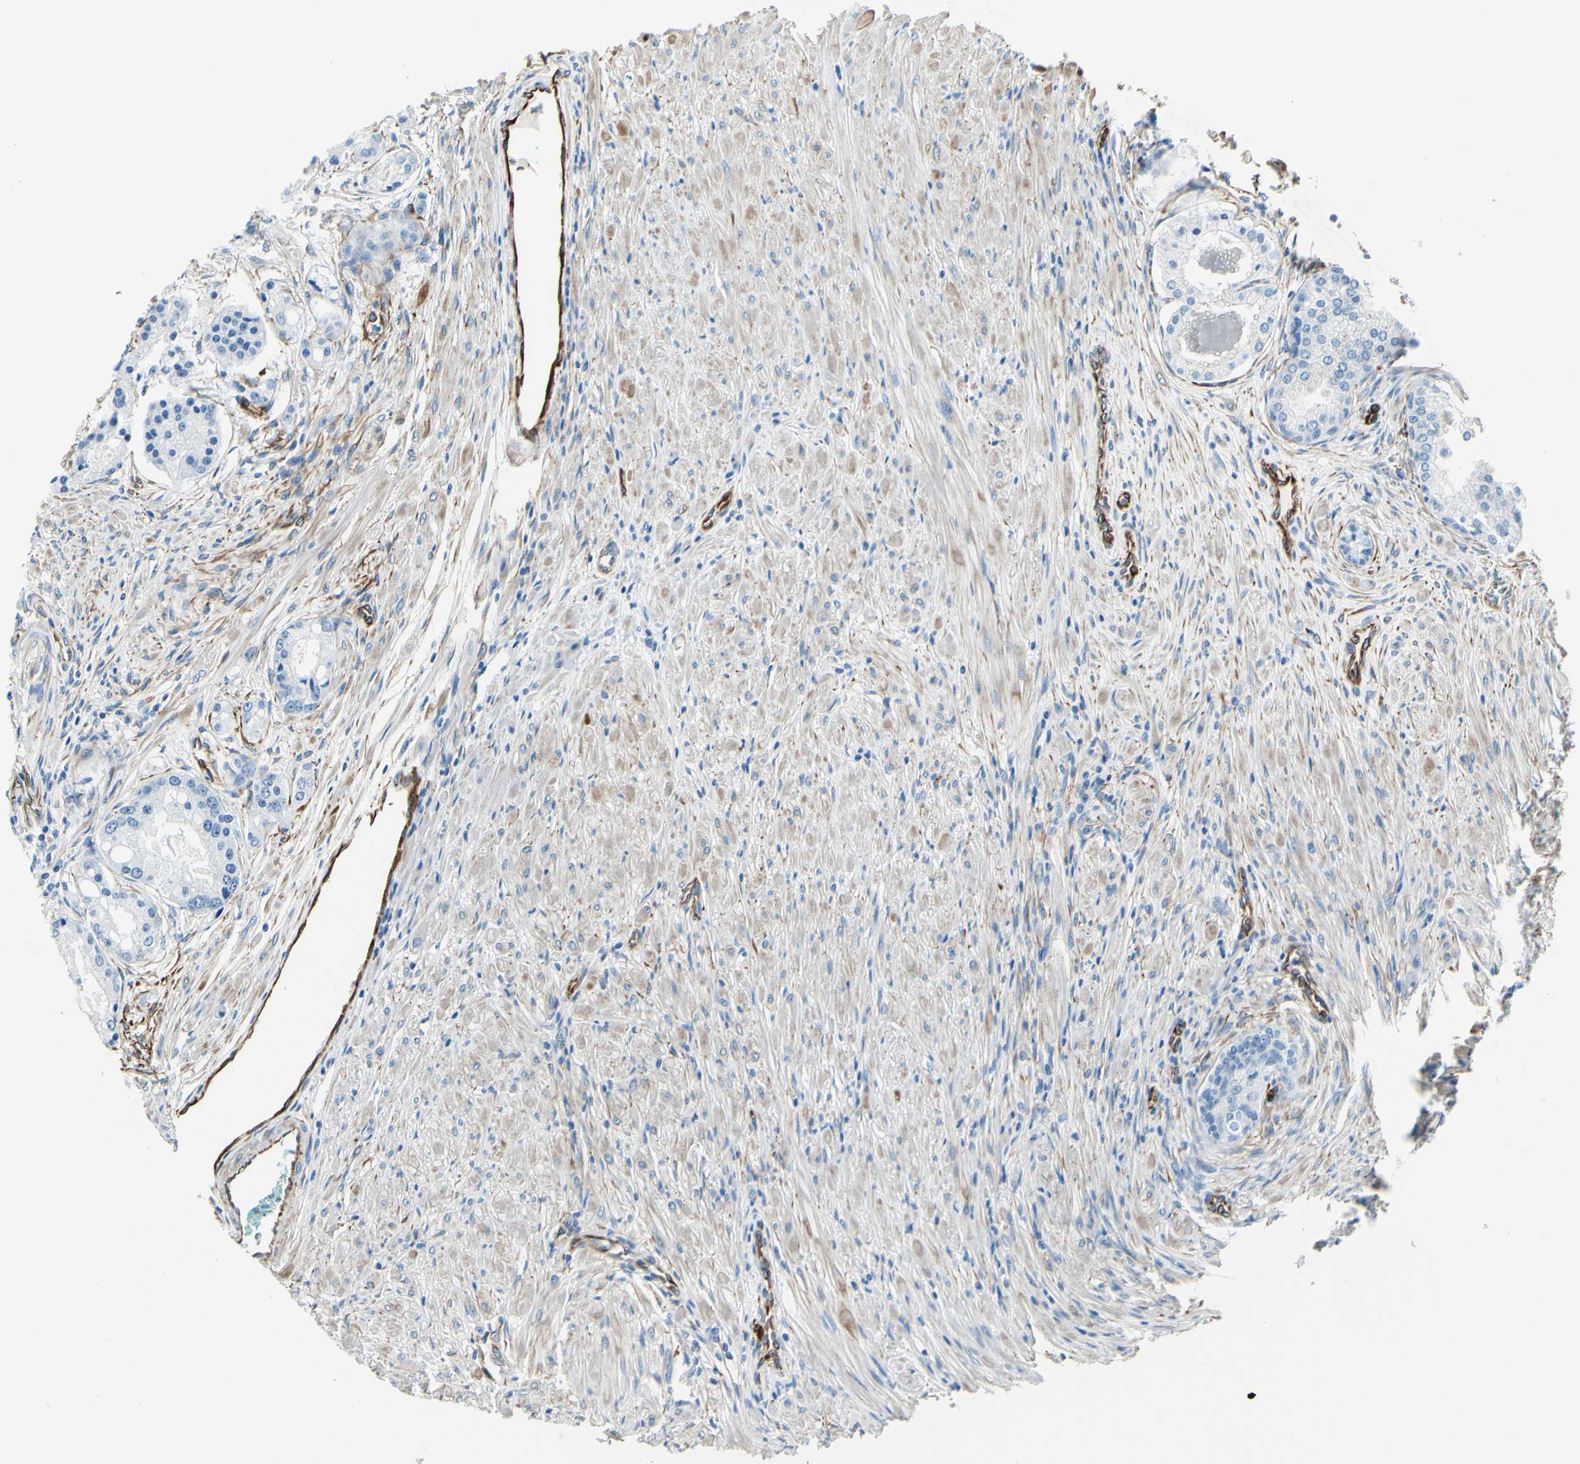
{"staining": {"intensity": "negative", "quantity": "none", "location": "none"}, "tissue": "prostate cancer", "cell_type": "Tumor cells", "image_type": "cancer", "snomed": [{"axis": "morphology", "description": "Adenocarcinoma, High grade"}, {"axis": "topography", "description": "Prostate"}], "caption": "IHC histopathology image of human adenocarcinoma (high-grade) (prostate) stained for a protein (brown), which reveals no expression in tumor cells.", "gene": "PTH2R", "patient": {"sex": "male", "age": 59}}